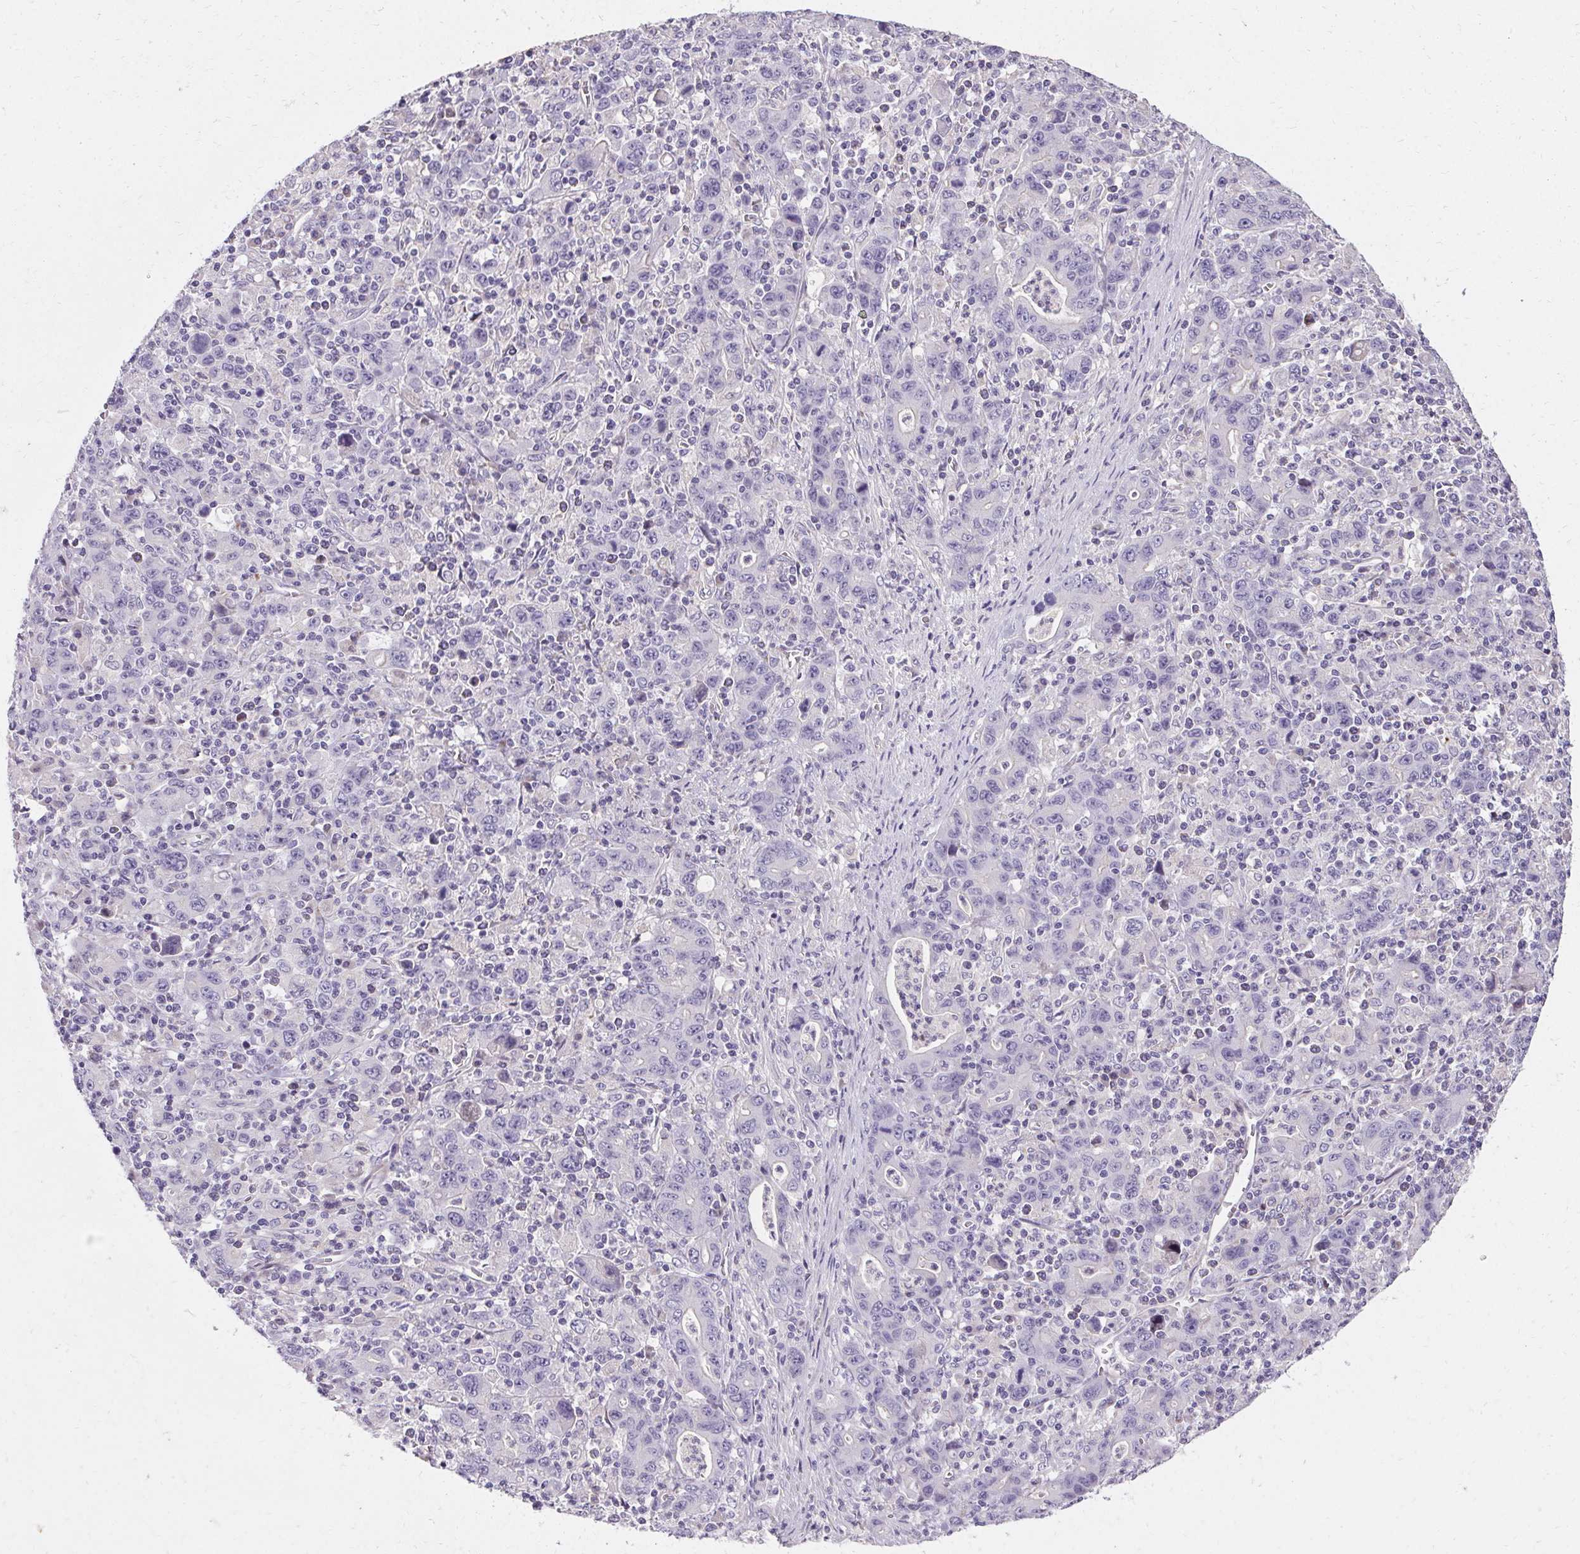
{"staining": {"intensity": "negative", "quantity": "none", "location": "none"}, "tissue": "stomach cancer", "cell_type": "Tumor cells", "image_type": "cancer", "snomed": [{"axis": "morphology", "description": "Adenocarcinoma, NOS"}, {"axis": "topography", "description": "Stomach, upper"}], "caption": "Stomach cancer was stained to show a protein in brown. There is no significant expression in tumor cells. (Immunohistochemistry, brightfield microscopy, high magnification).", "gene": "TRIP13", "patient": {"sex": "male", "age": 69}}